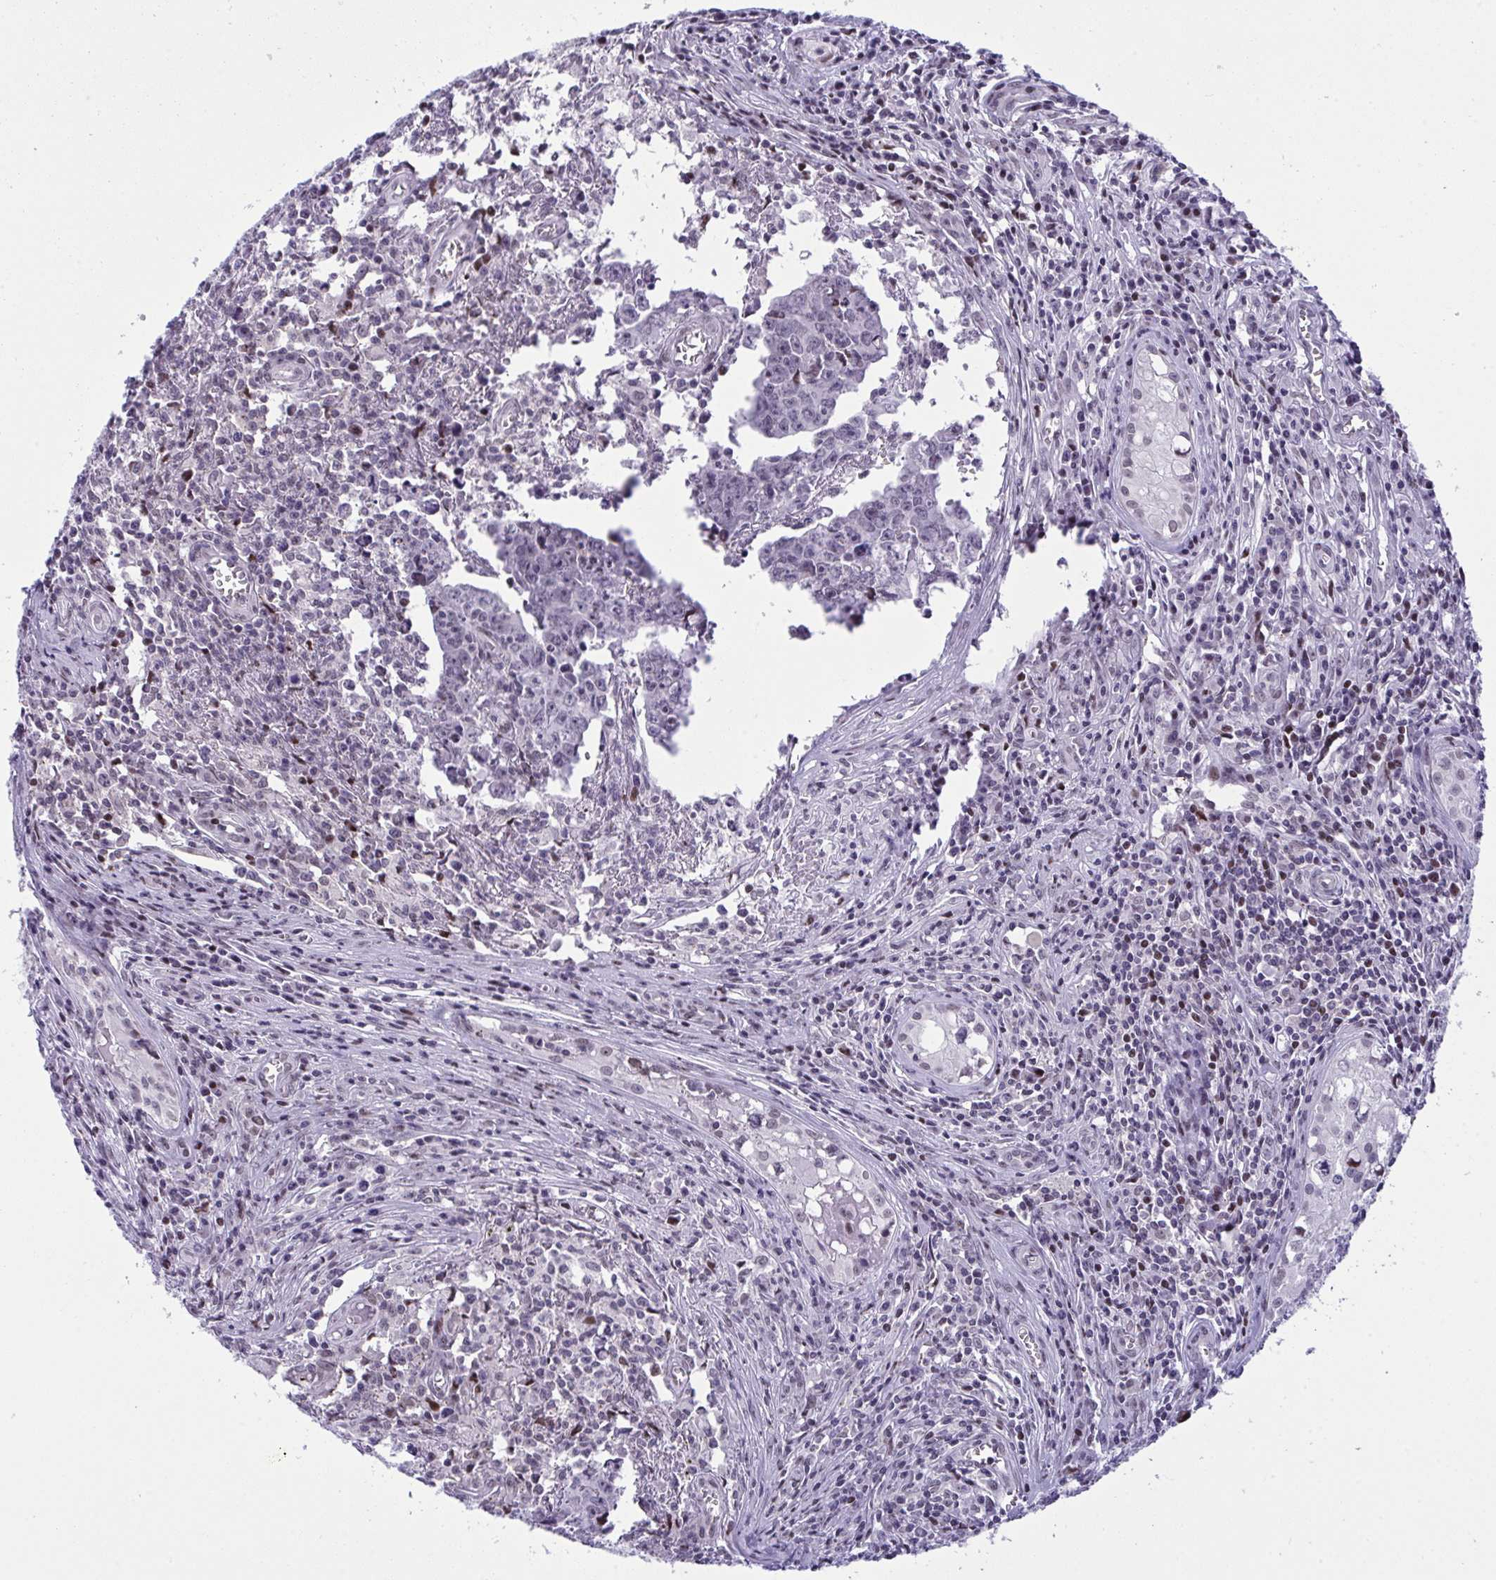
{"staining": {"intensity": "negative", "quantity": "none", "location": "none"}, "tissue": "testis cancer", "cell_type": "Tumor cells", "image_type": "cancer", "snomed": [{"axis": "morphology", "description": "Carcinoma, Embryonal, NOS"}, {"axis": "topography", "description": "Testis"}], "caption": "The histopathology image demonstrates no staining of tumor cells in embryonal carcinoma (testis).", "gene": "ZFHX3", "patient": {"sex": "male", "age": 22}}